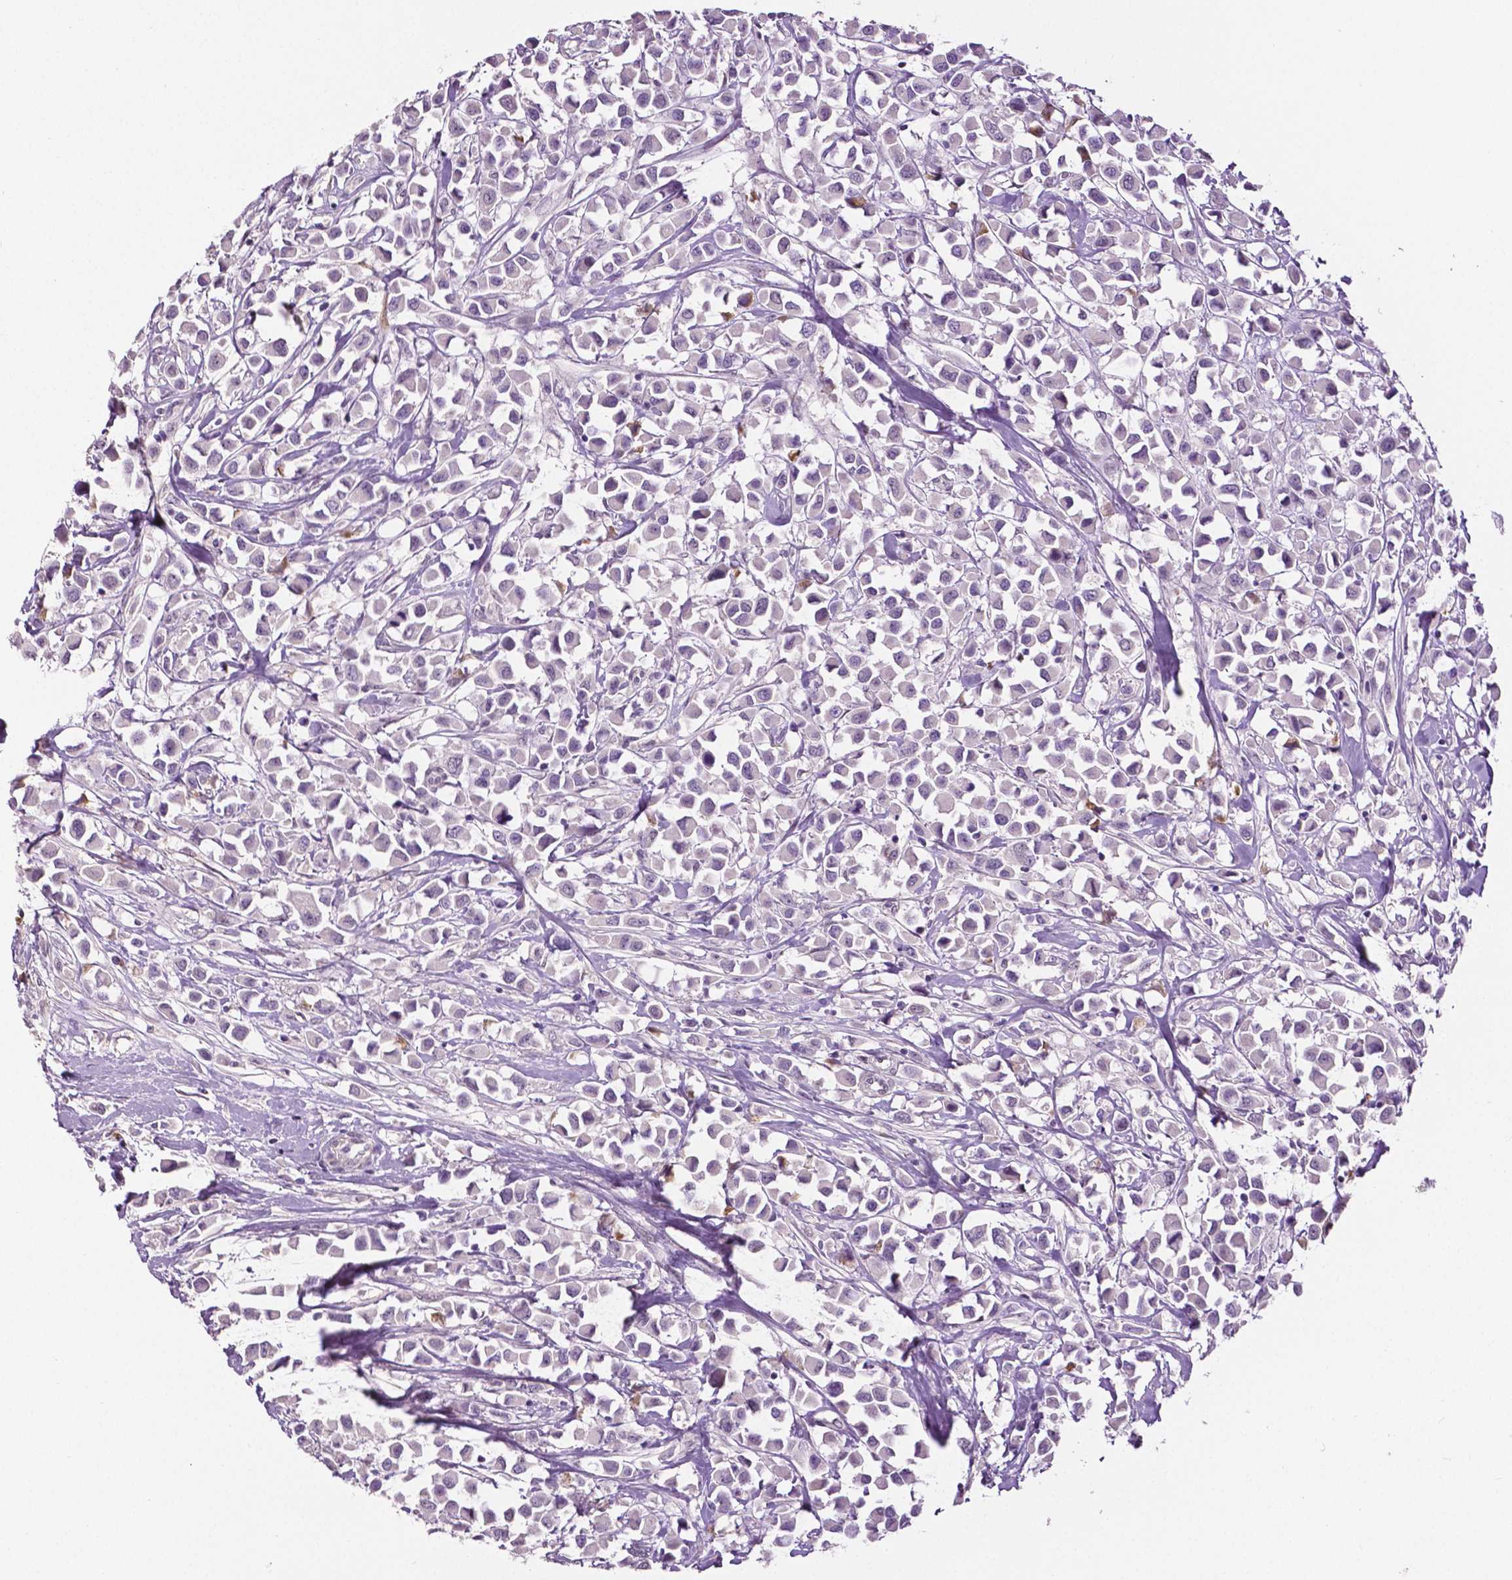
{"staining": {"intensity": "negative", "quantity": "none", "location": "none"}, "tissue": "breast cancer", "cell_type": "Tumor cells", "image_type": "cancer", "snomed": [{"axis": "morphology", "description": "Duct carcinoma"}, {"axis": "topography", "description": "Breast"}], "caption": "An immunohistochemistry (IHC) photomicrograph of breast infiltrating ductal carcinoma is shown. There is no staining in tumor cells of breast infiltrating ductal carcinoma. (DAB immunohistochemistry (IHC) visualized using brightfield microscopy, high magnification).", "gene": "PTPN5", "patient": {"sex": "female", "age": 61}}